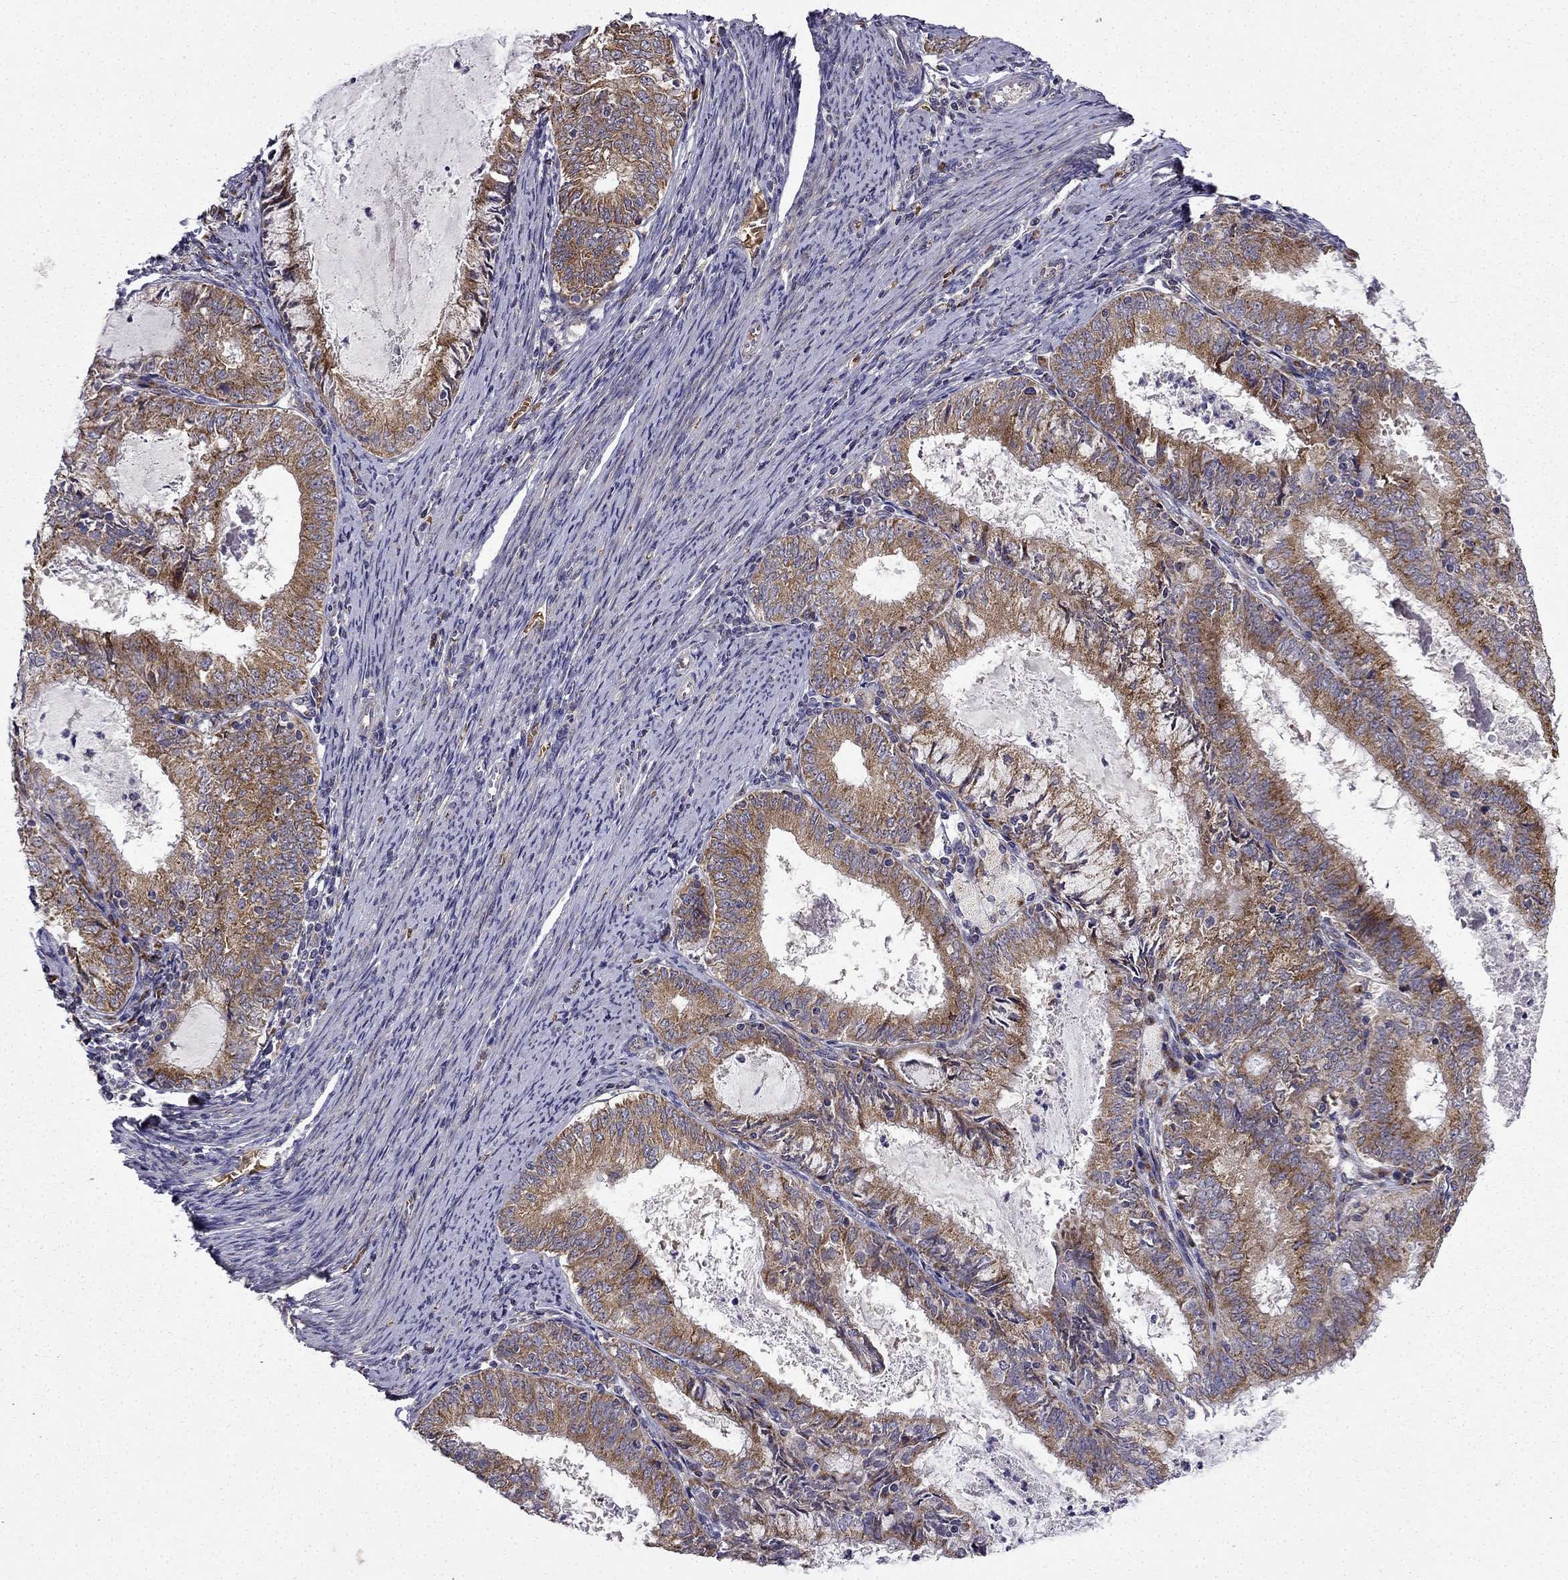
{"staining": {"intensity": "moderate", "quantity": ">75%", "location": "cytoplasmic/membranous"}, "tissue": "endometrial cancer", "cell_type": "Tumor cells", "image_type": "cancer", "snomed": [{"axis": "morphology", "description": "Adenocarcinoma, NOS"}, {"axis": "topography", "description": "Endometrium"}], "caption": "A medium amount of moderate cytoplasmic/membranous positivity is present in about >75% of tumor cells in adenocarcinoma (endometrial) tissue.", "gene": "B4GALT7", "patient": {"sex": "female", "age": 57}}